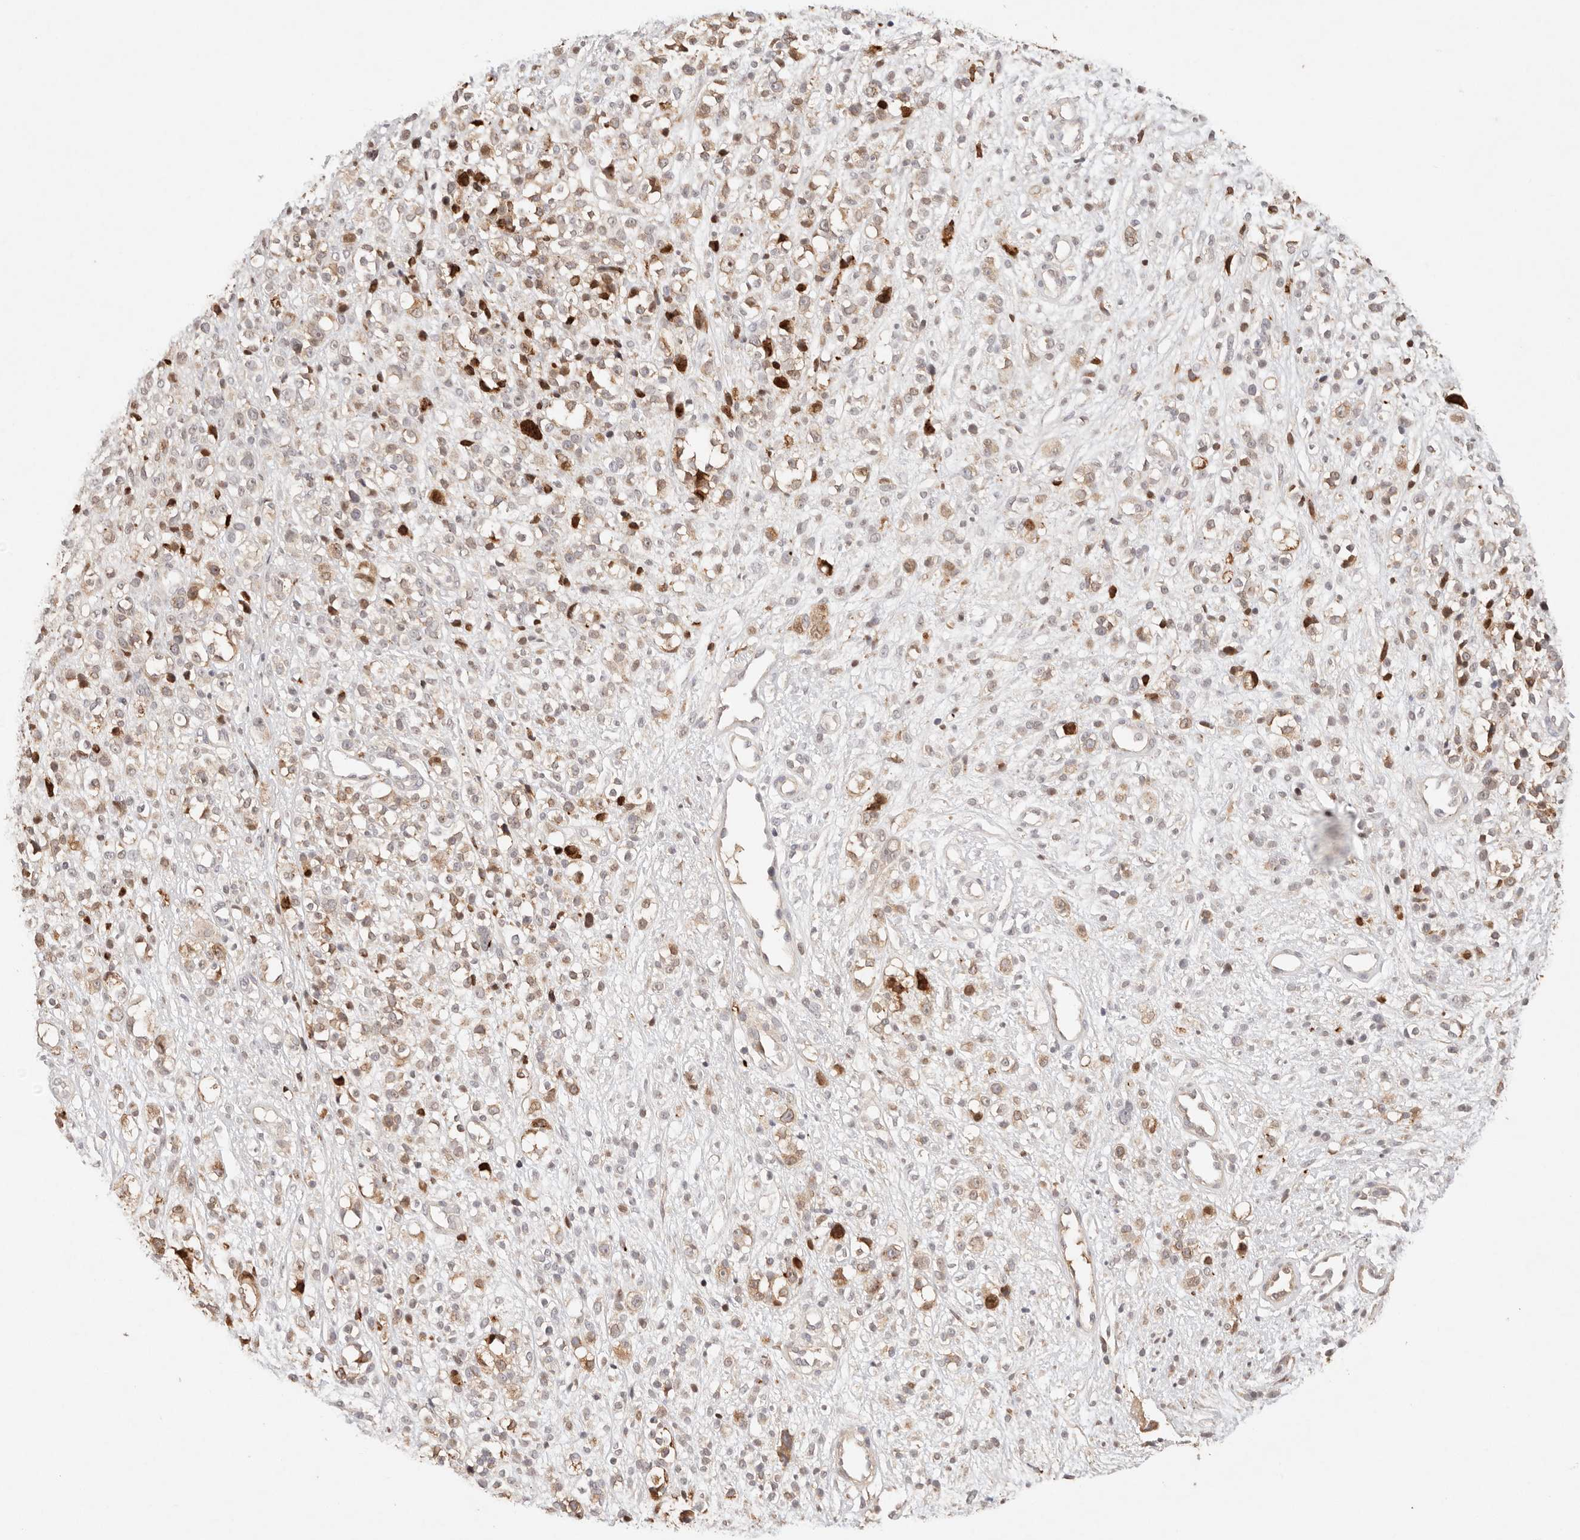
{"staining": {"intensity": "weak", "quantity": ">75%", "location": "cytoplasmic/membranous"}, "tissue": "melanoma", "cell_type": "Tumor cells", "image_type": "cancer", "snomed": [{"axis": "morphology", "description": "Malignant melanoma, NOS"}, {"axis": "topography", "description": "Skin"}], "caption": "The immunohistochemical stain shows weak cytoplasmic/membranous staining in tumor cells of melanoma tissue.", "gene": "PHLDA3", "patient": {"sex": "female", "age": 55}}